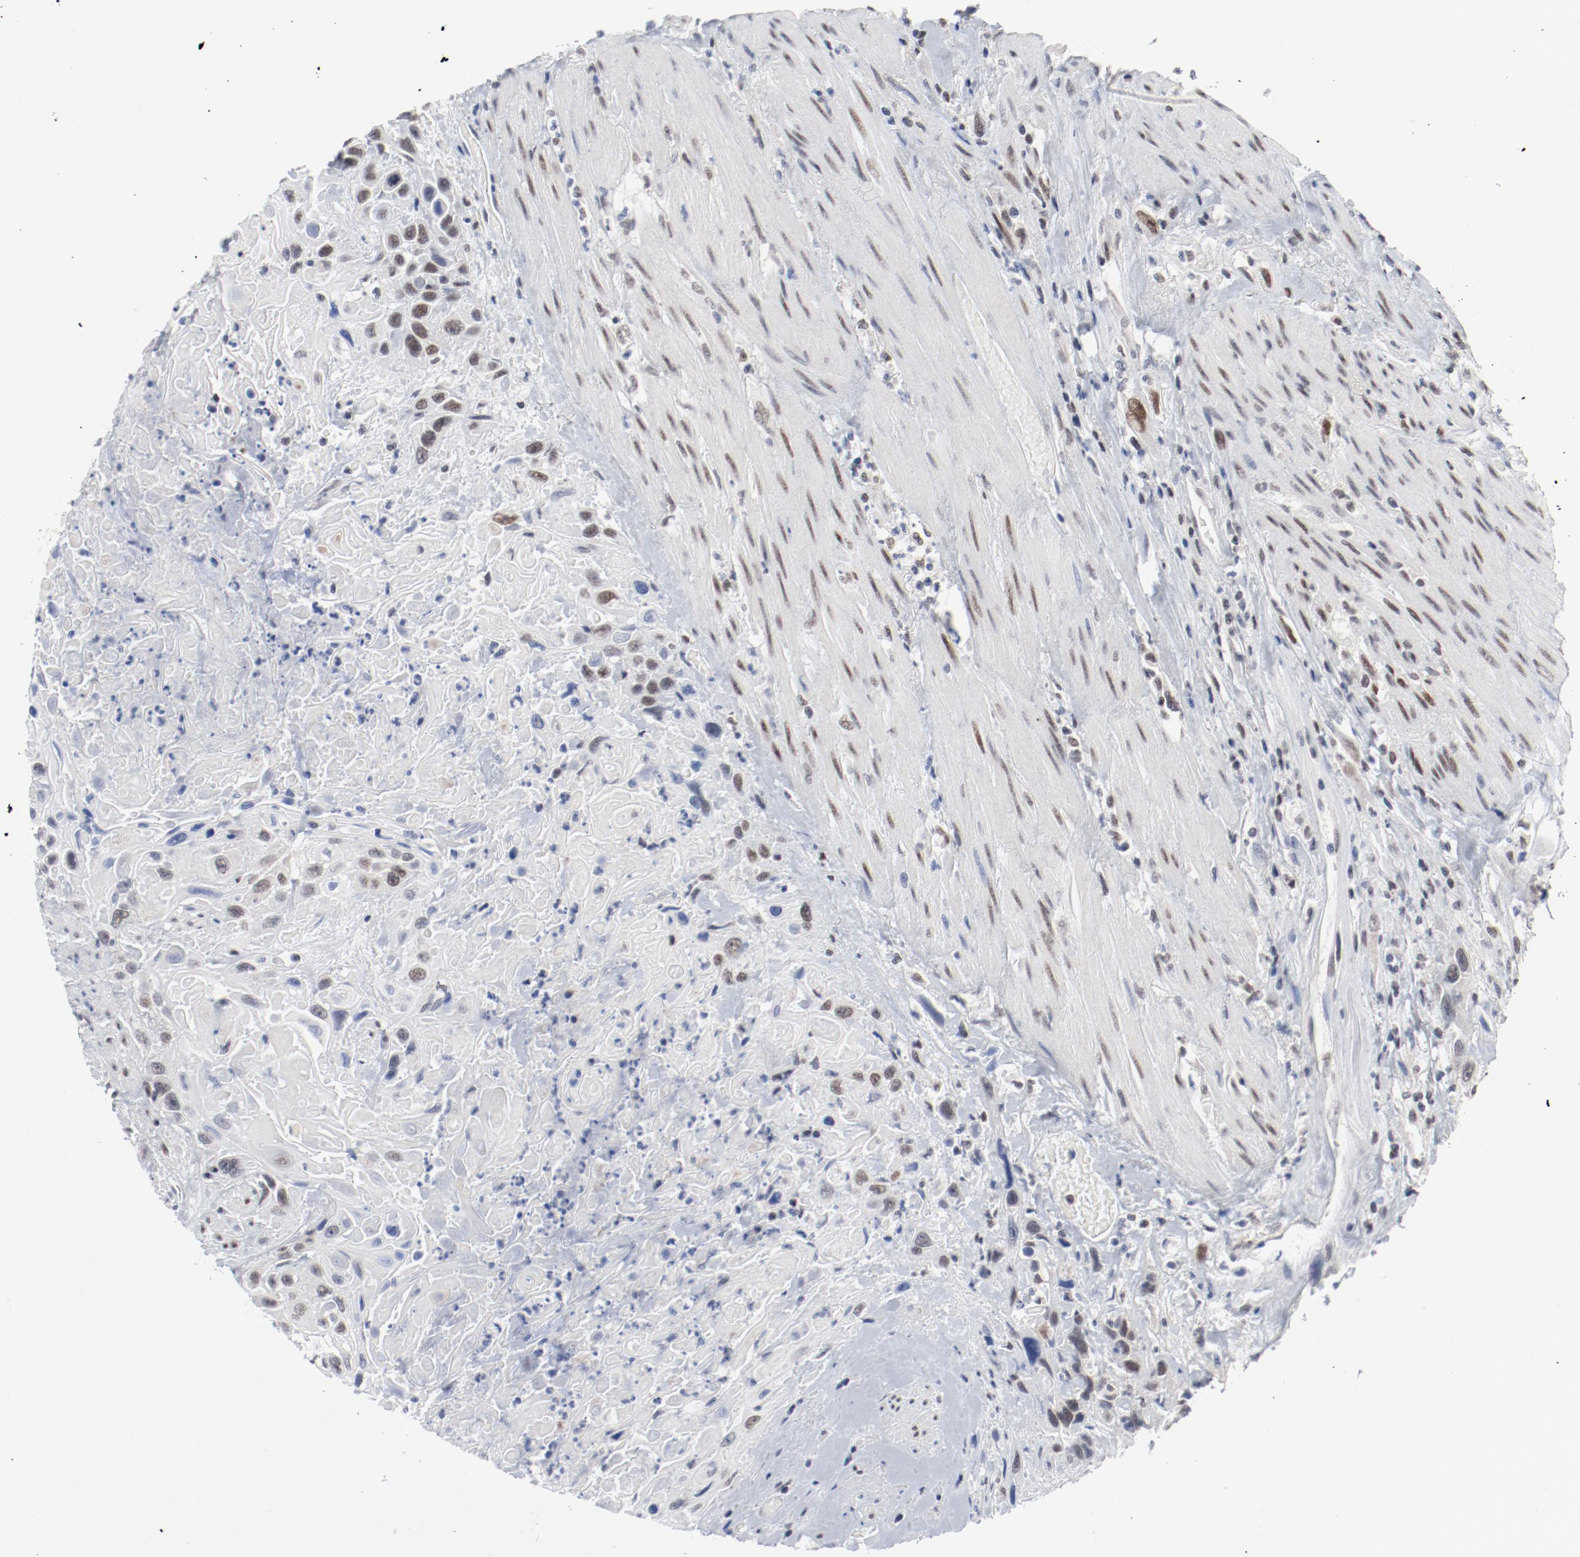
{"staining": {"intensity": "moderate", "quantity": ">75%", "location": "nuclear"}, "tissue": "urothelial cancer", "cell_type": "Tumor cells", "image_type": "cancer", "snomed": [{"axis": "morphology", "description": "Urothelial carcinoma, High grade"}, {"axis": "topography", "description": "Urinary bladder"}], "caption": "Protein staining by IHC shows moderate nuclear positivity in about >75% of tumor cells in urothelial carcinoma (high-grade). The protein is stained brown, and the nuclei are stained in blue (DAB IHC with brightfield microscopy, high magnification).", "gene": "ARNT", "patient": {"sex": "female", "age": 84}}